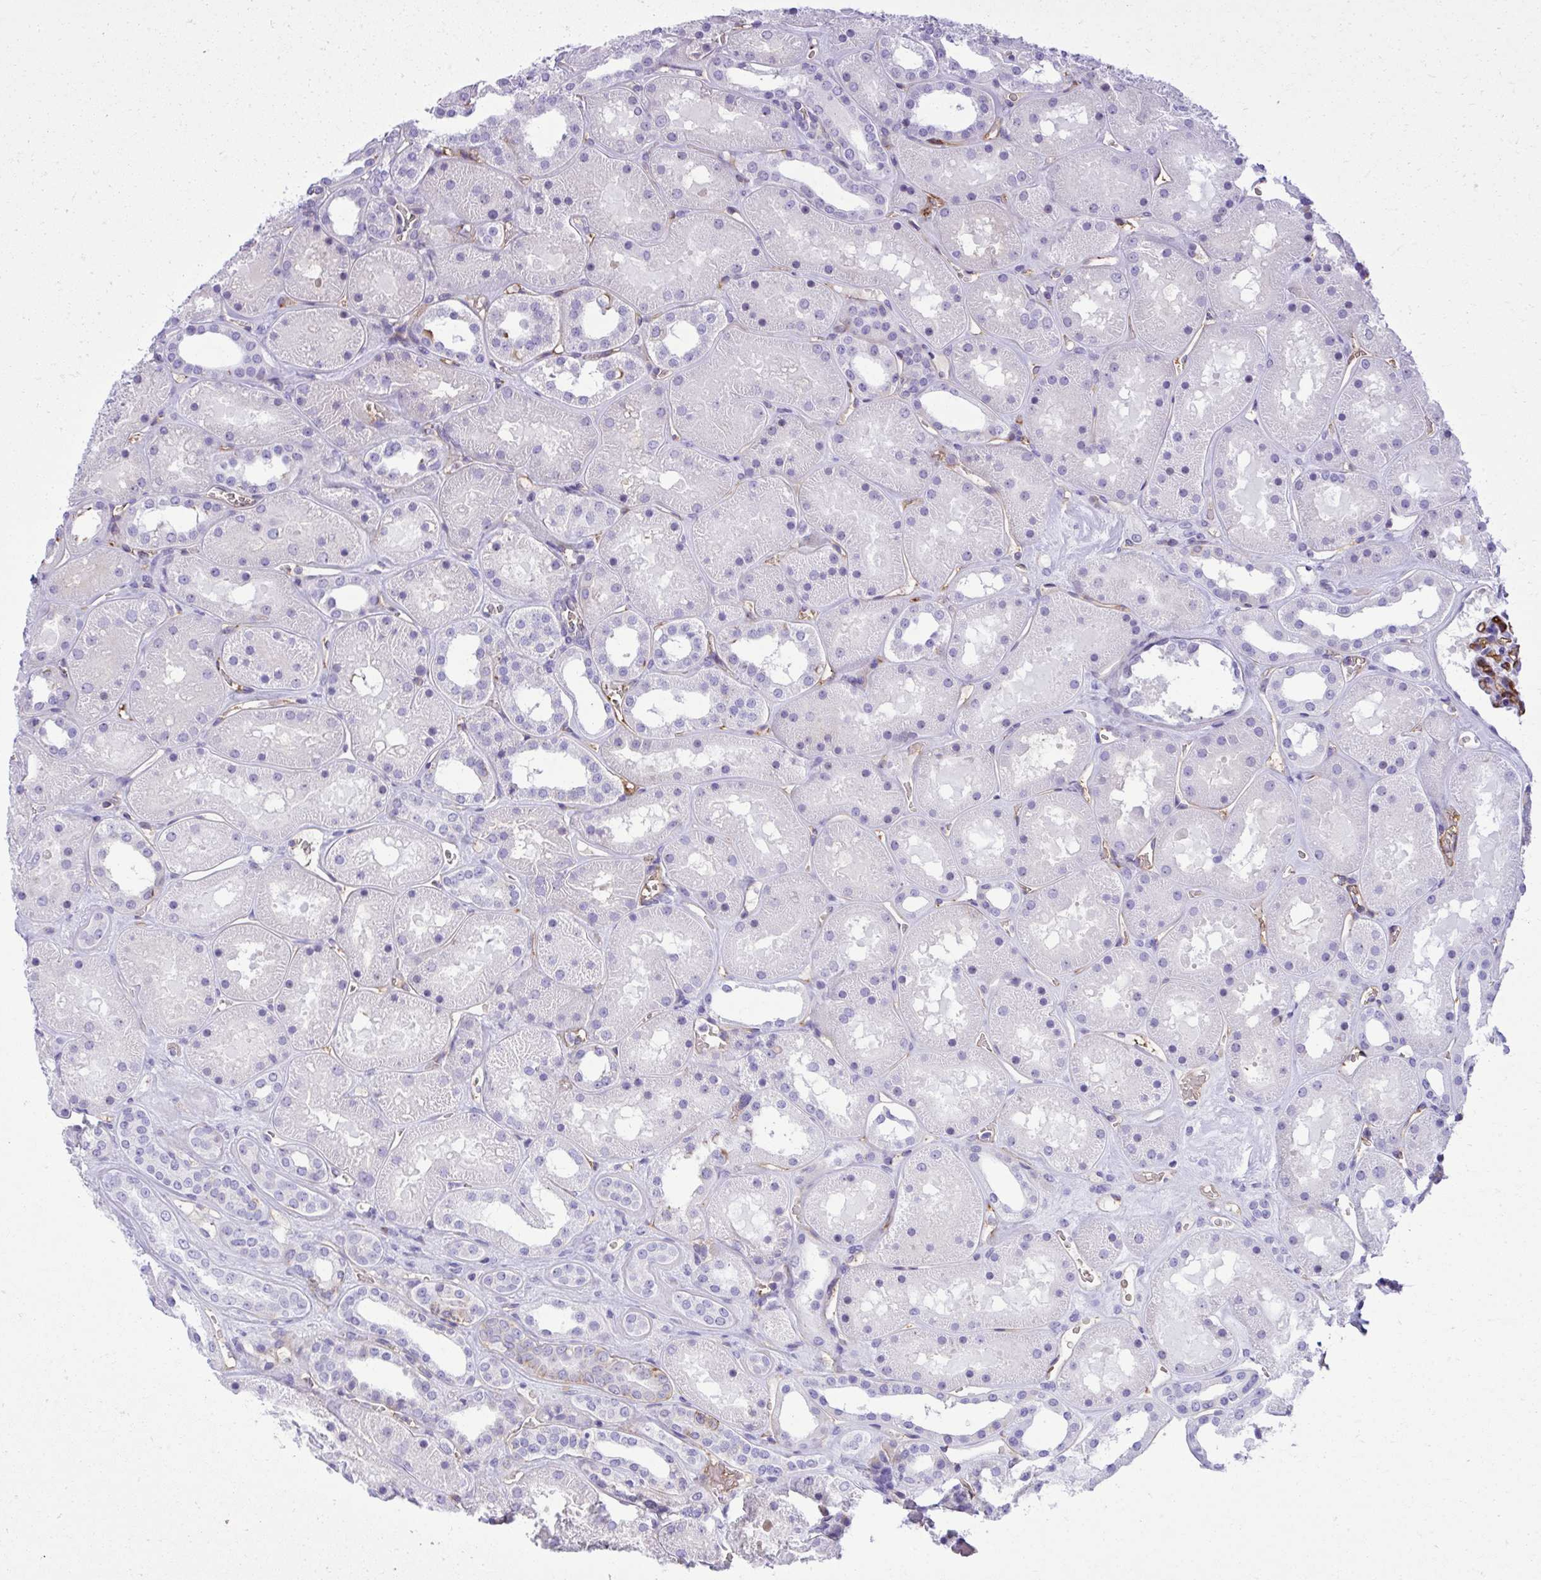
{"staining": {"intensity": "strong", "quantity": "25%-75%", "location": "cytoplasmic/membranous"}, "tissue": "kidney", "cell_type": "Cells in glomeruli", "image_type": "normal", "snomed": [{"axis": "morphology", "description": "Normal tissue, NOS"}, {"axis": "topography", "description": "Kidney"}], "caption": "Immunohistochemistry histopathology image of benign kidney: kidney stained using IHC displays high levels of strong protein expression localized specifically in the cytoplasmic/membranous of cells in glomeruli, appearing as a cytoplasmic/membranous brown color.", "gene": "PITPNM3", "patient": {"sex": "female", "age": 41}}